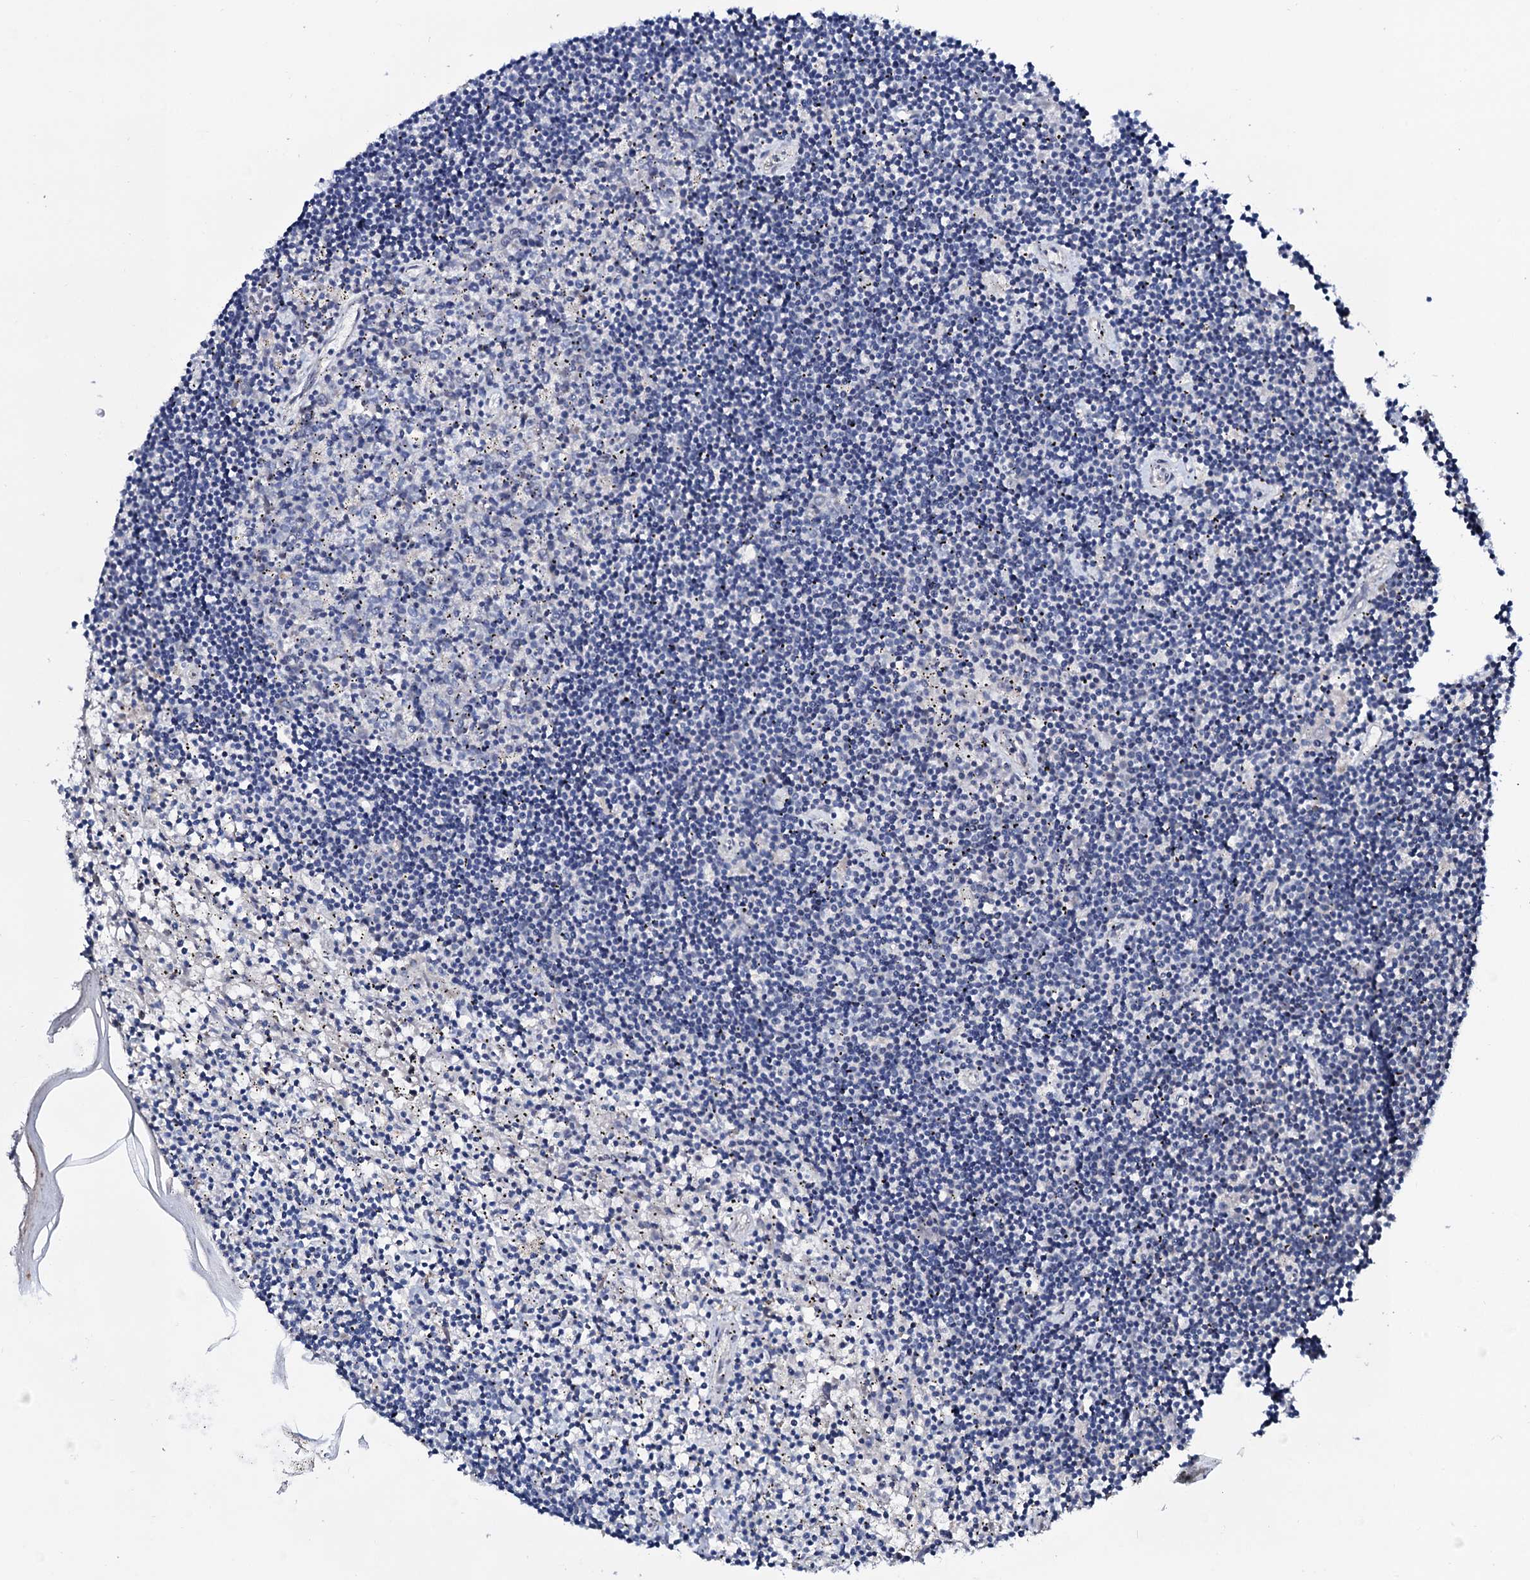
{"staining": {"intensity": "negative", "quantity": "none", "location": "none"}, "tissue": "lymphoma", "cell_type": "Tumor cells", "image_type": "cancer", "snomed": [{"axis": "morphology", "description": "Malignant lymphoma, non-Hodgkin's type, Low grade"}, {"axis": "topography", "description": "Spleen"}], "caption": "Micrograph shows no significant protein positivity in tumor cells of low-grade malignant lymphoma, non-Hodgkin's type. (DAB immunohistochemistry (IHC) with hematoxylin counter stain).", "gene": "PPP1R3D", "patient": {"sex": "male", "age": 76}}